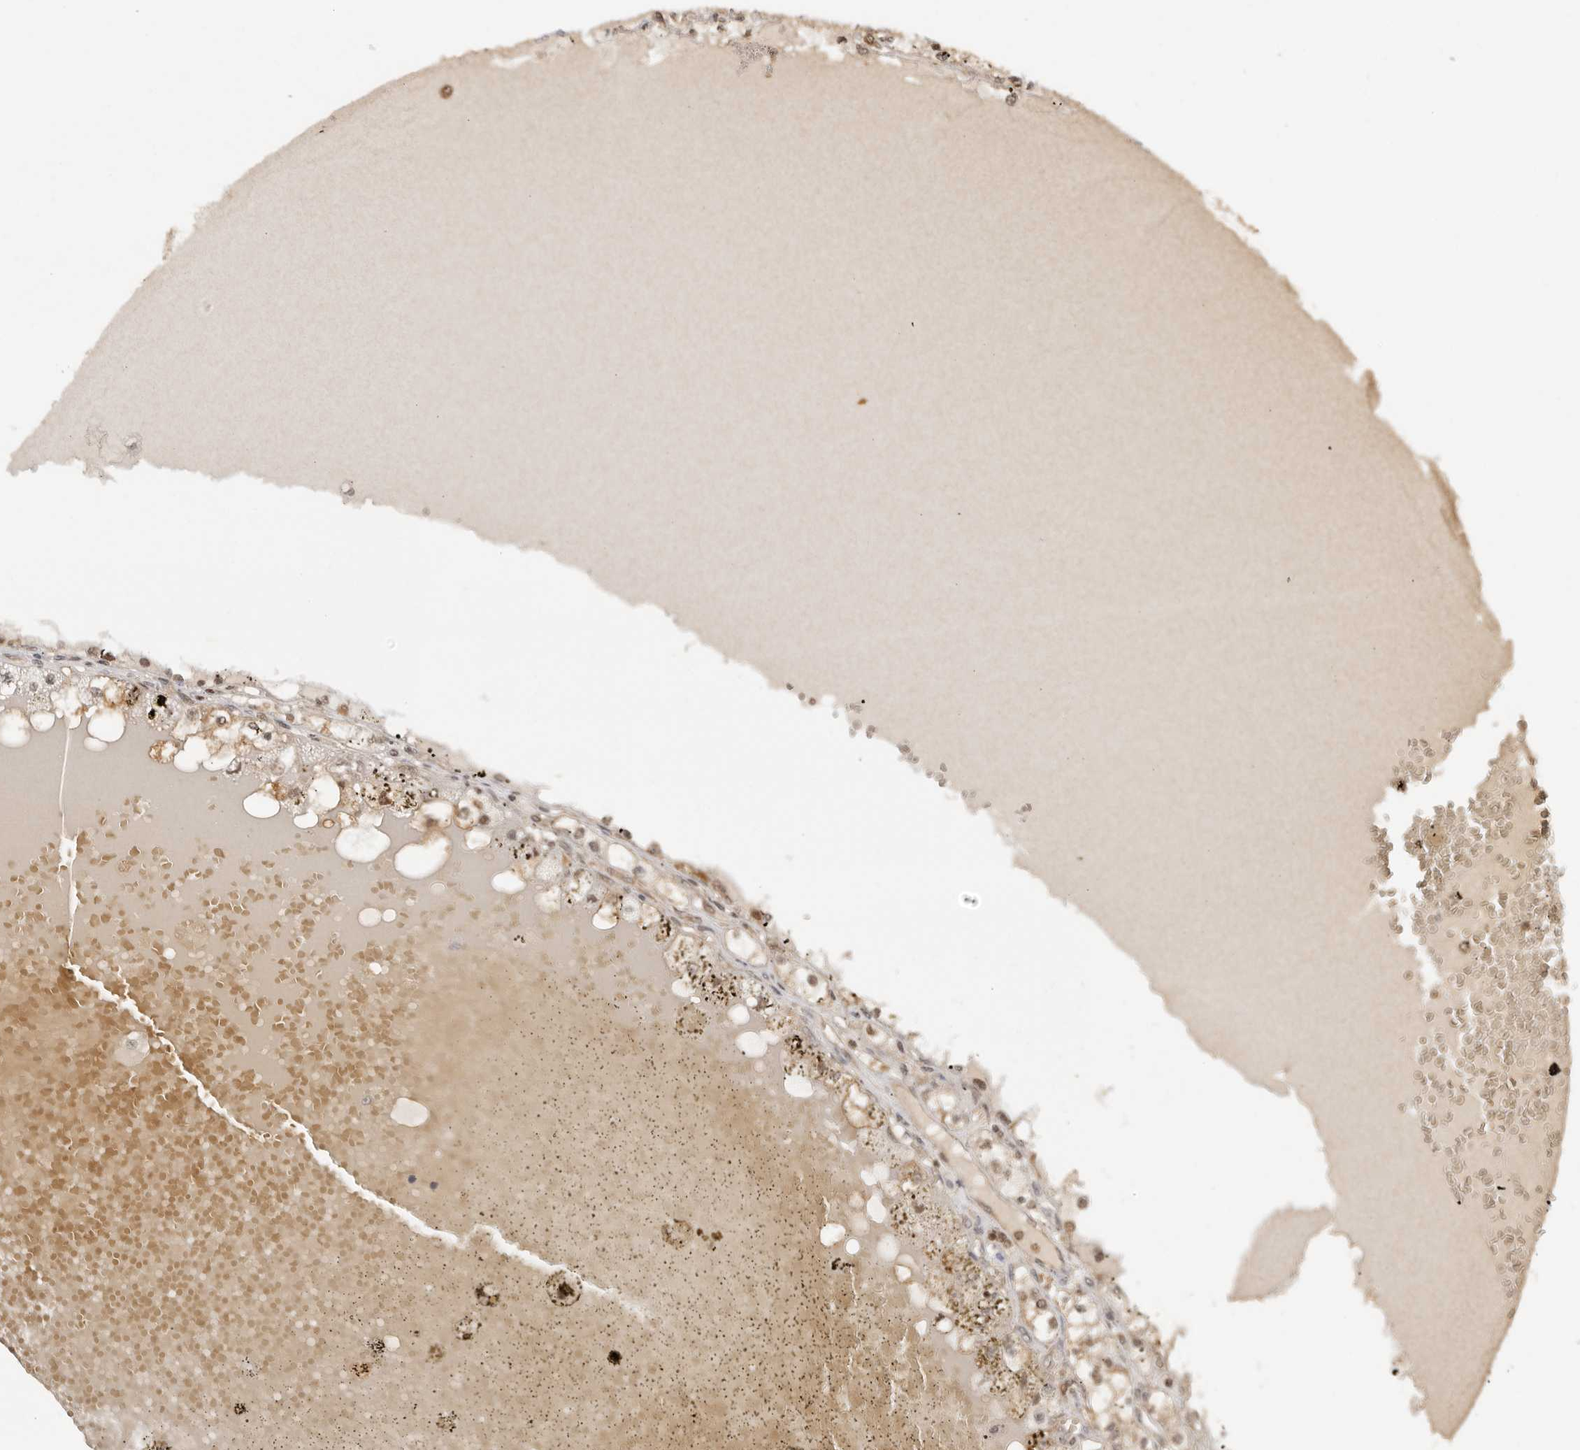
{"staining": {"intensity": "moderate", "quantity": "<25%", "location": "nuclear"}, "tissue": "renal cancer", "cell_type": "Tumor cells", "image_type": "cancer", "snomed": [{"axis": "morphology", "description": "Adenocarcinoma, NOS"}, {"axis": "topography", "description": "Kidney"}], "caption": "Tumor cells reveal low levels of moderate nuclear staining in about <25% of cells in human renal cancer (adenocarcinoma).", "gene": "PSMA5", "patient": {"sex": "male", "age": 56}}